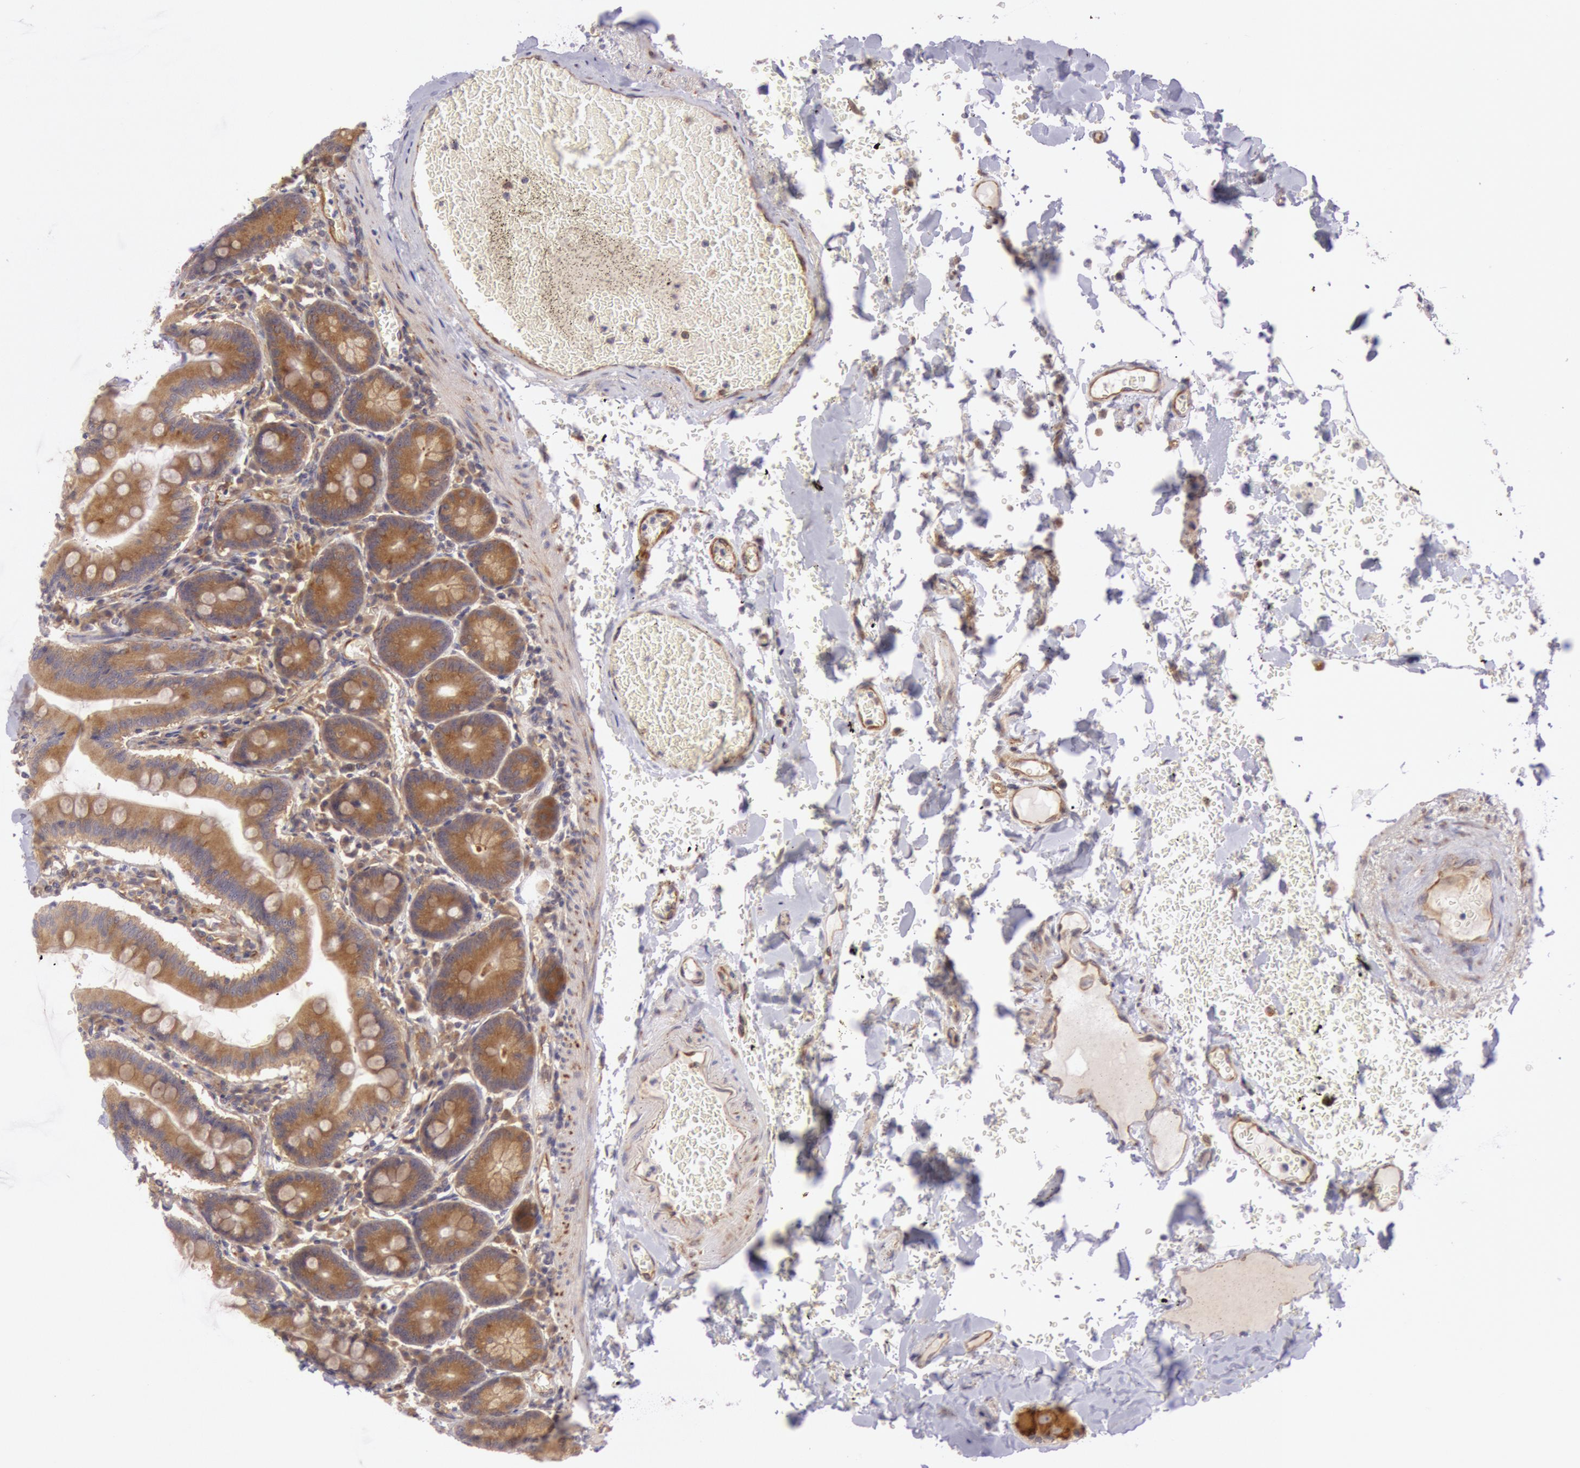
{"staining": {"intensity": "moderate", "quantity": ">75%", "location": "cytoplasmic/membranous"}, "tissue": "small intestine", "cell_type": "Glandular cells", "image_type": "normal", "snomed": [{"axis": "morphology", "description": "Normal tissue, NOS"}, {"axis": "topography", "description": "Small intestine"}], "caption": "Glandular cells show moderate cytoplasmic/membranous positivity in approximately >75% of cells in benign small intestine. Nuclei are stained in blue.", "gene": "CHUK", "patient": {"sex": "male", "age": 71}}